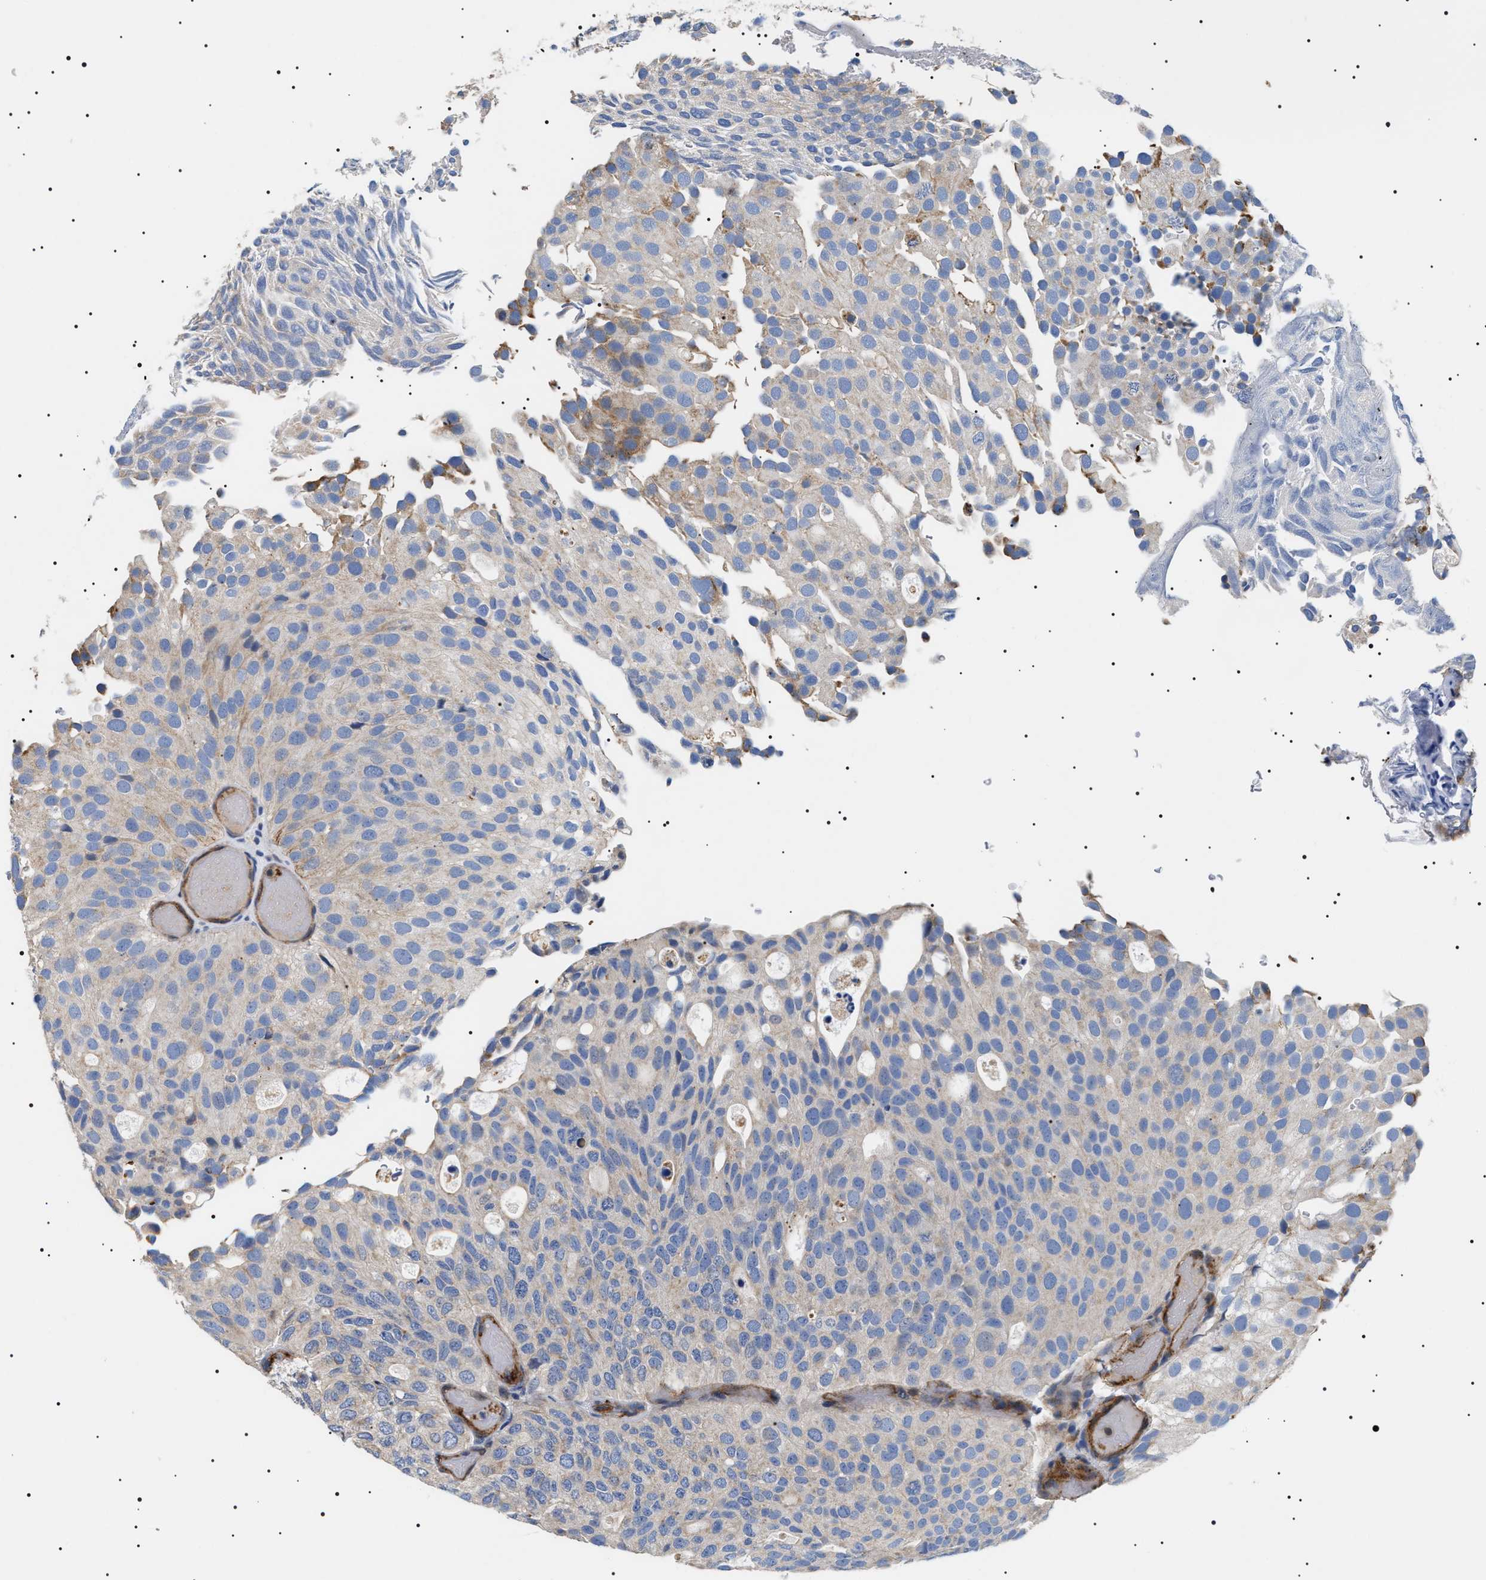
{"staining": {"intensity": "moderate", "quantity": "<25%", "location": "cytoplasmic/membranous"}, "tissue": "urothelial cancer", "cell_type": "Tumor cells", "image_type": "cancer", "snomed": [{"axis": "morphology", "description": "Urothelial carcinoma, Low grade"}, {"axis": "topography", "description": "Urinary bladder"}], "caption": "Urothelial cancer stained for a protein exhibits moderate cytoplasmic/membranous positivity in tumor cells.", "gene": "TMEM222", "patient": {"sex": "male", "age": 78}}